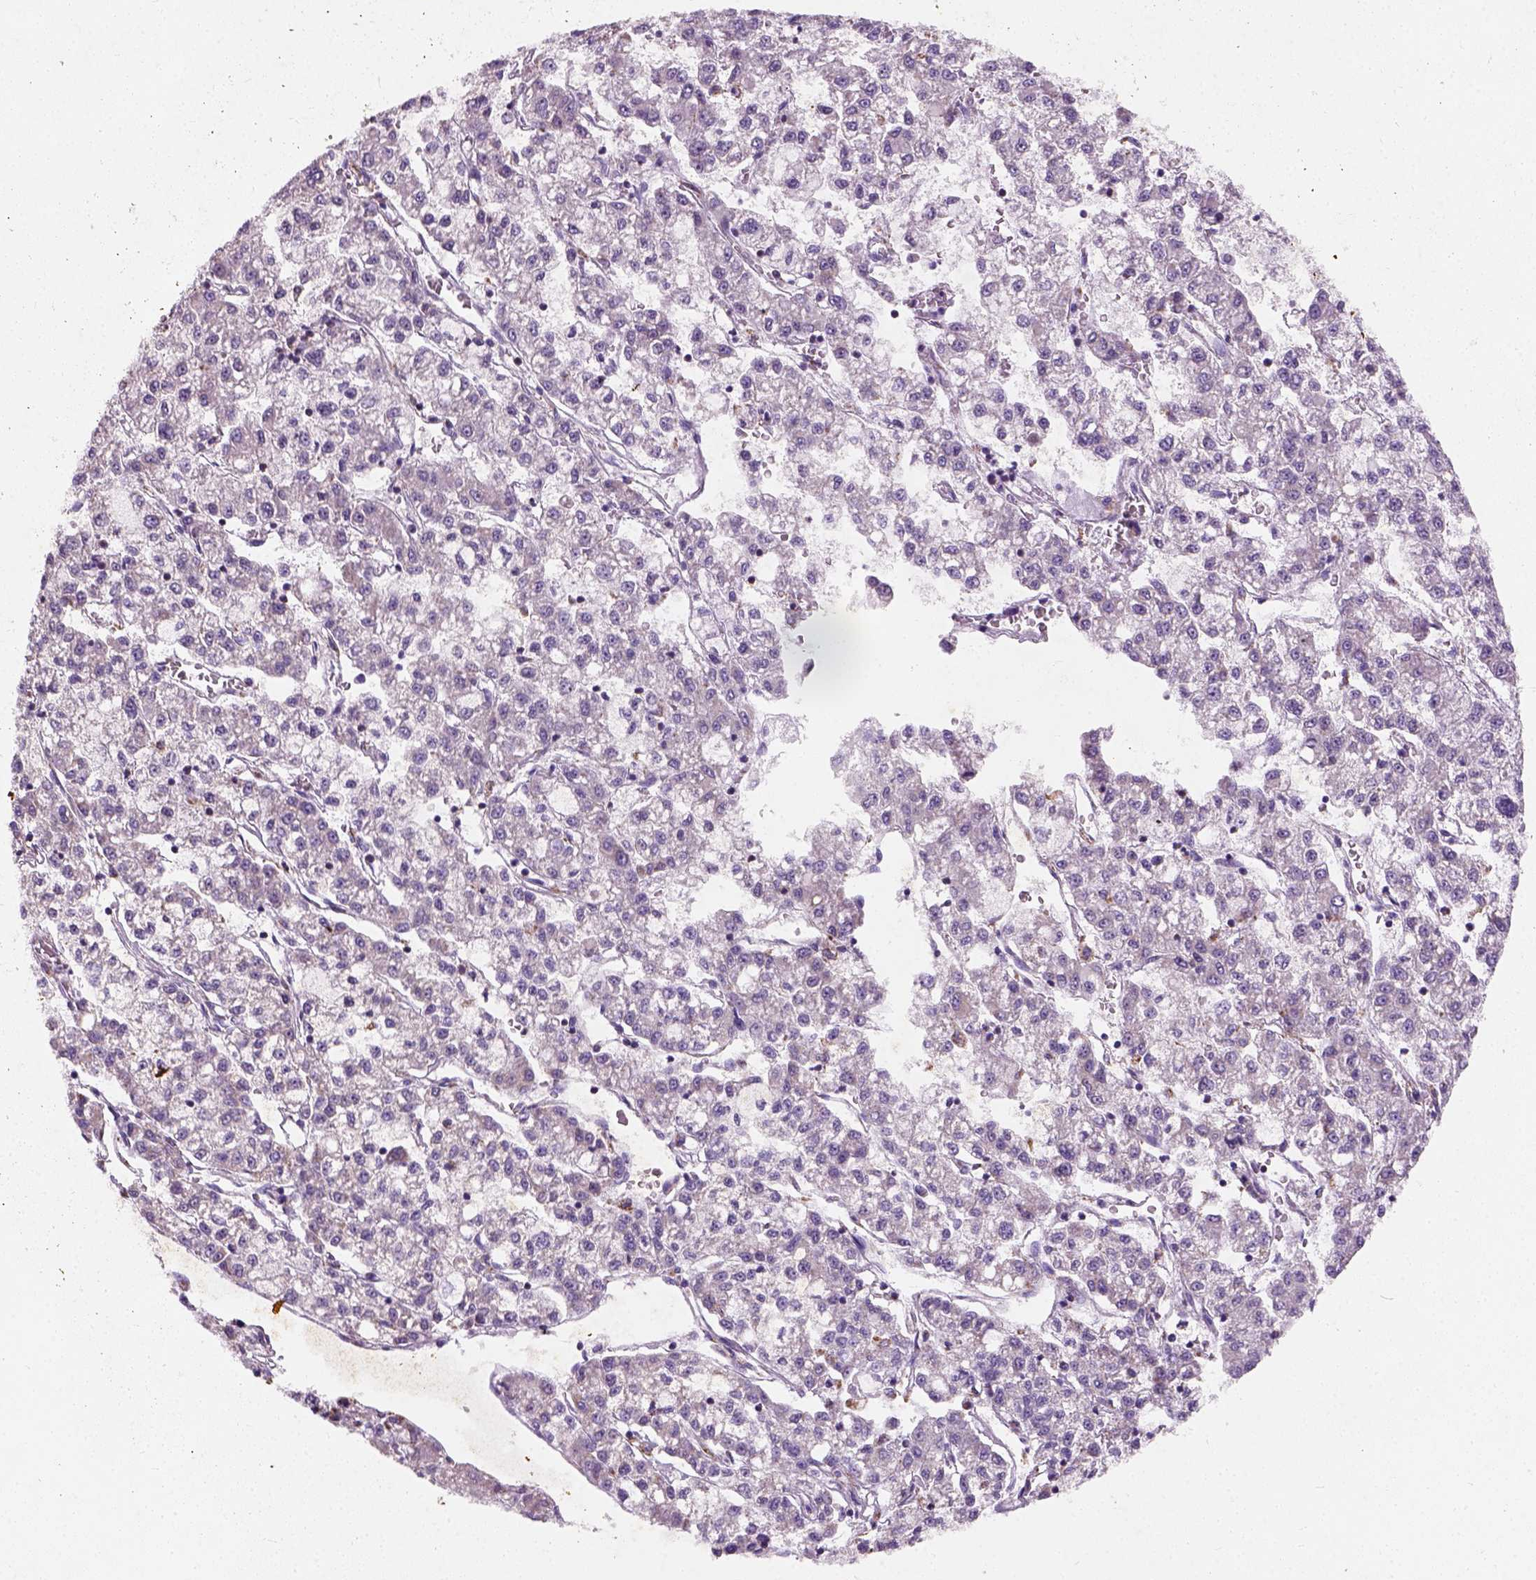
{"staining": {"intensity": "negative", "quantity": "none", "location": "none"}, "tissue": "liver cancer", "cell_type": "Tumor cells", "image_type": "cancer", "snomed": [{"axis": "morphology", "description": "Carcinoma, Hepatocellular, NOS"}, {"axis": "topography", "description": "Liver"}], "caption": "Immunohistochemical staining of human liver hepatocellular carcinoma shows no significant staining in tumor cells.", "gene": "CHODL", "patient": {"sex": "male", "age": 40}}